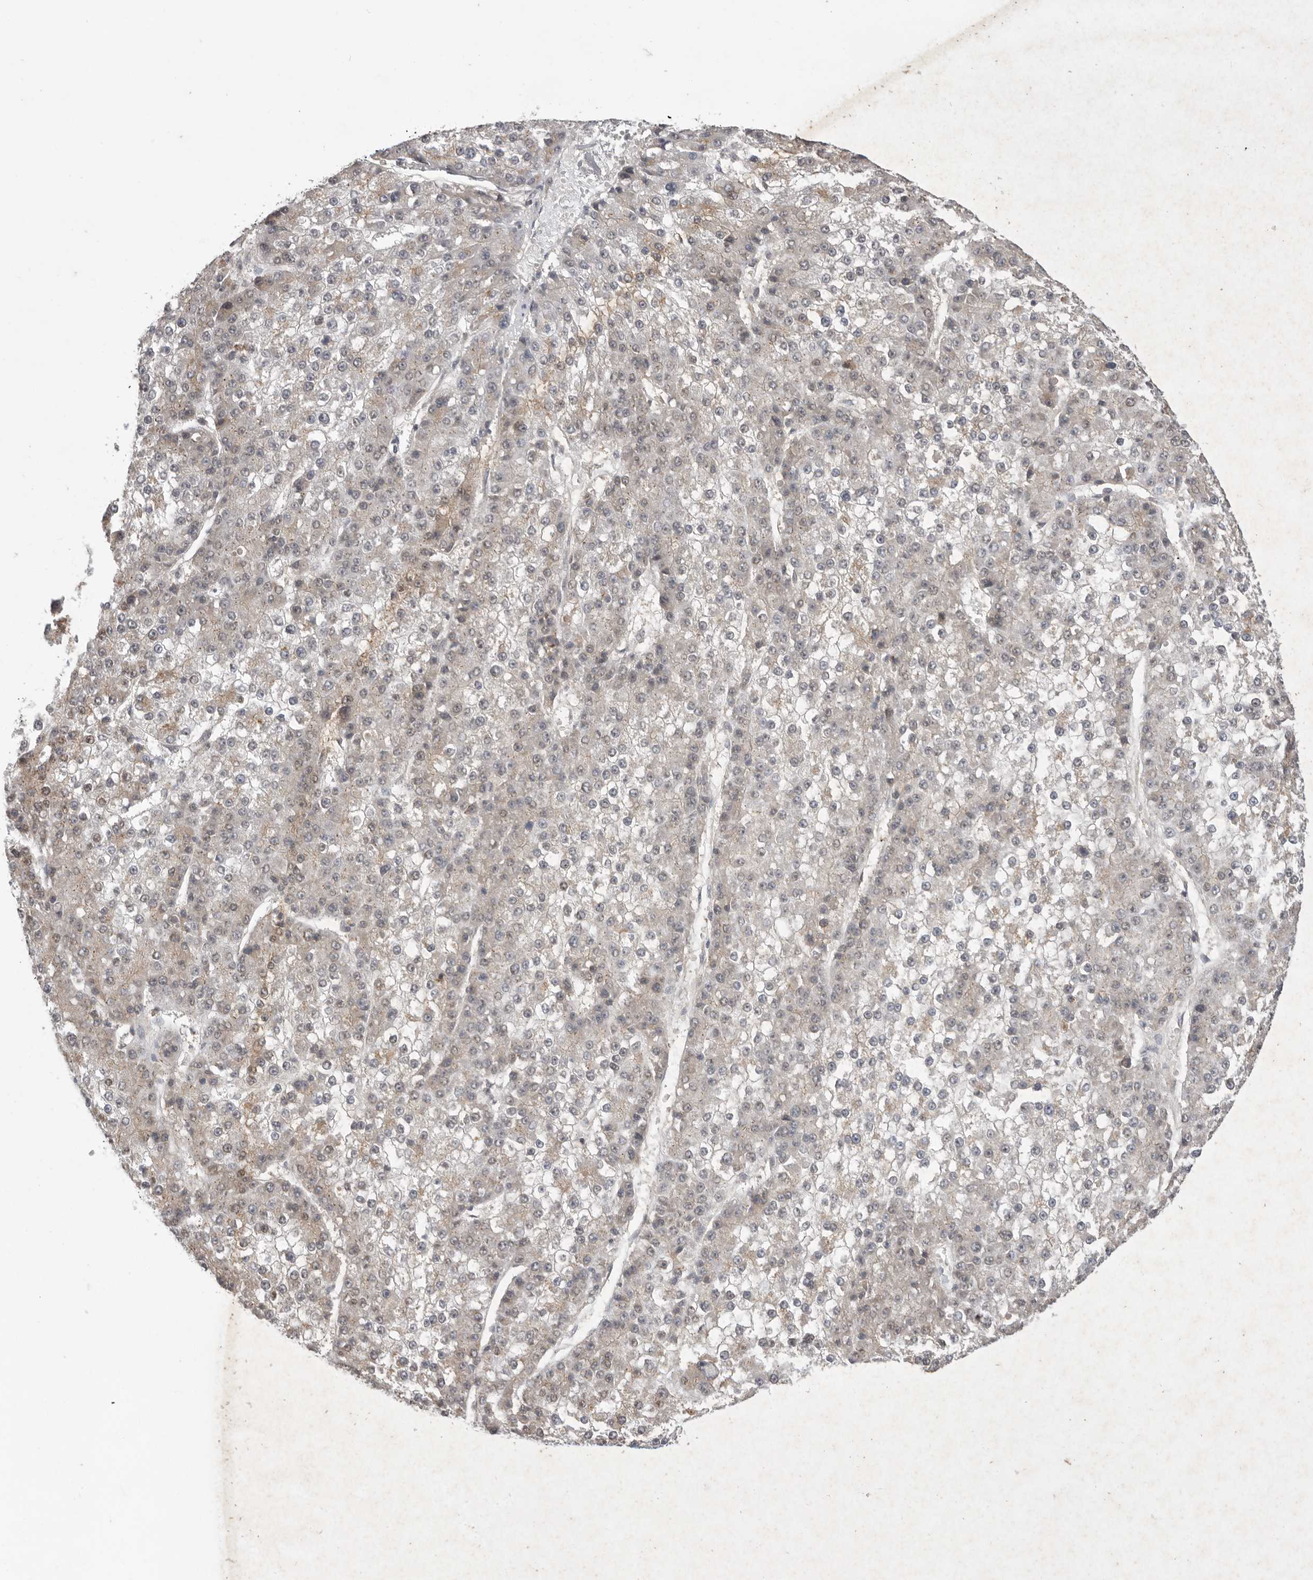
{"staining": {"intensity": "weak", "quantity": "<25%", "location": "cytoplasmic/membranous"}, "tissue": "liver cancer", "cell_type": "Tumor cells", "image_type": "cancer", "snomed": [{"axis": "morphology", "description": "Carcinoma, Hepatocellular, NOS"}, {"axis": "topography", "description": "Liver"}], "caption": "A micrograph of human hepatocellular carcinoma (liver) is negative for staining in tumor cells.", "gene": "TLR3", "patient": {"sex": "female", "age": 73}}